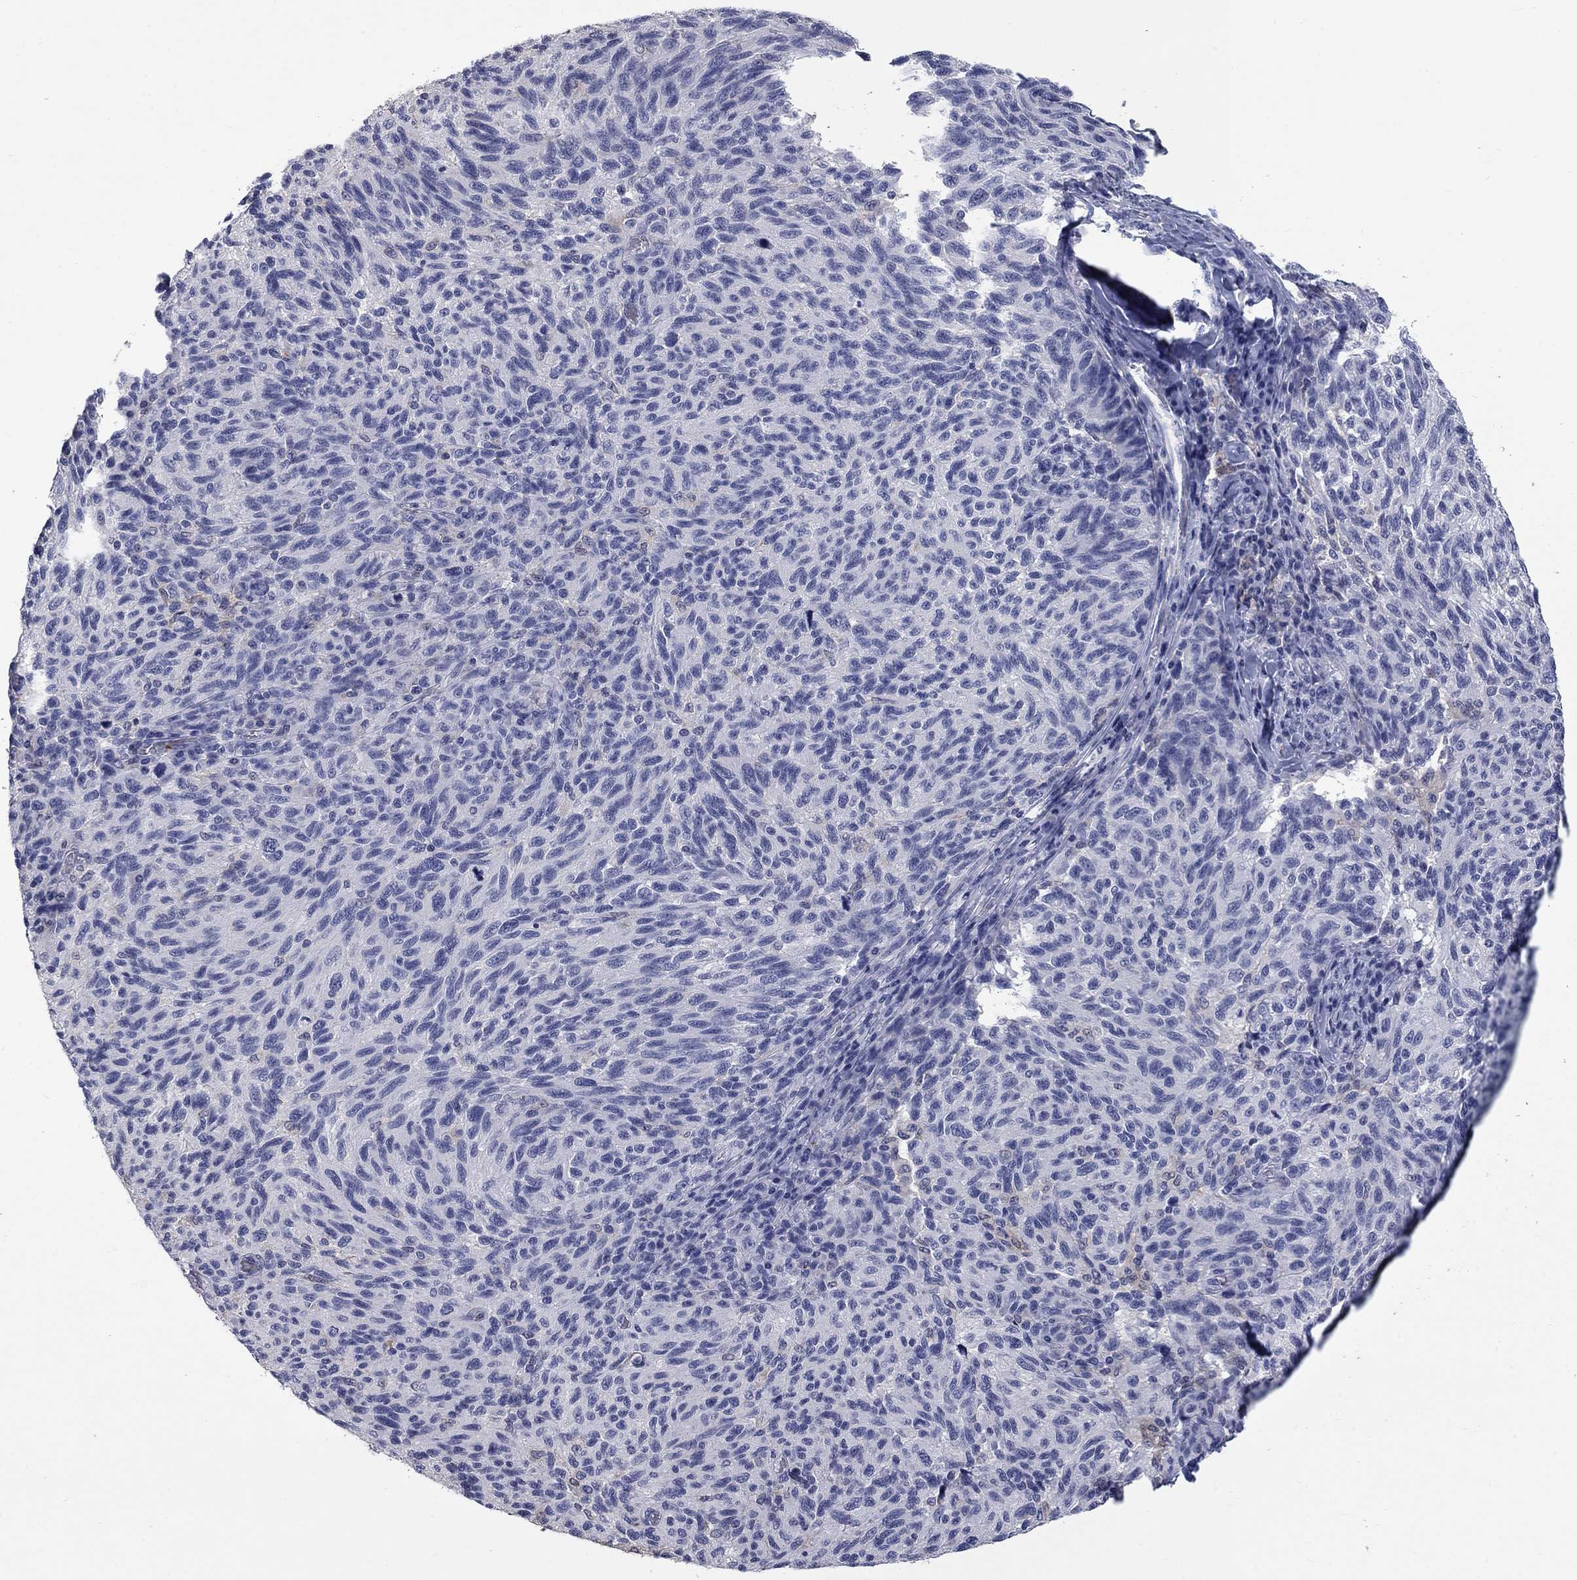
{"staining": {"intensity": "negative", "quantity": "none", "location": "none"}, "tissue": "melanoma", "cell_type": "Tumor cells", "image_type": "cancer", "snomed": [{"axis": "morphology", "description": "Malignant melanoma, NOS"}, {"axis": "topography", "description": "Skin"}], "caption": "Image shows no protein positivity in tumor cells of malignant melanoma tissue.", "gene": "PLEK", "patient": {"sex": "female", "age": 73}}